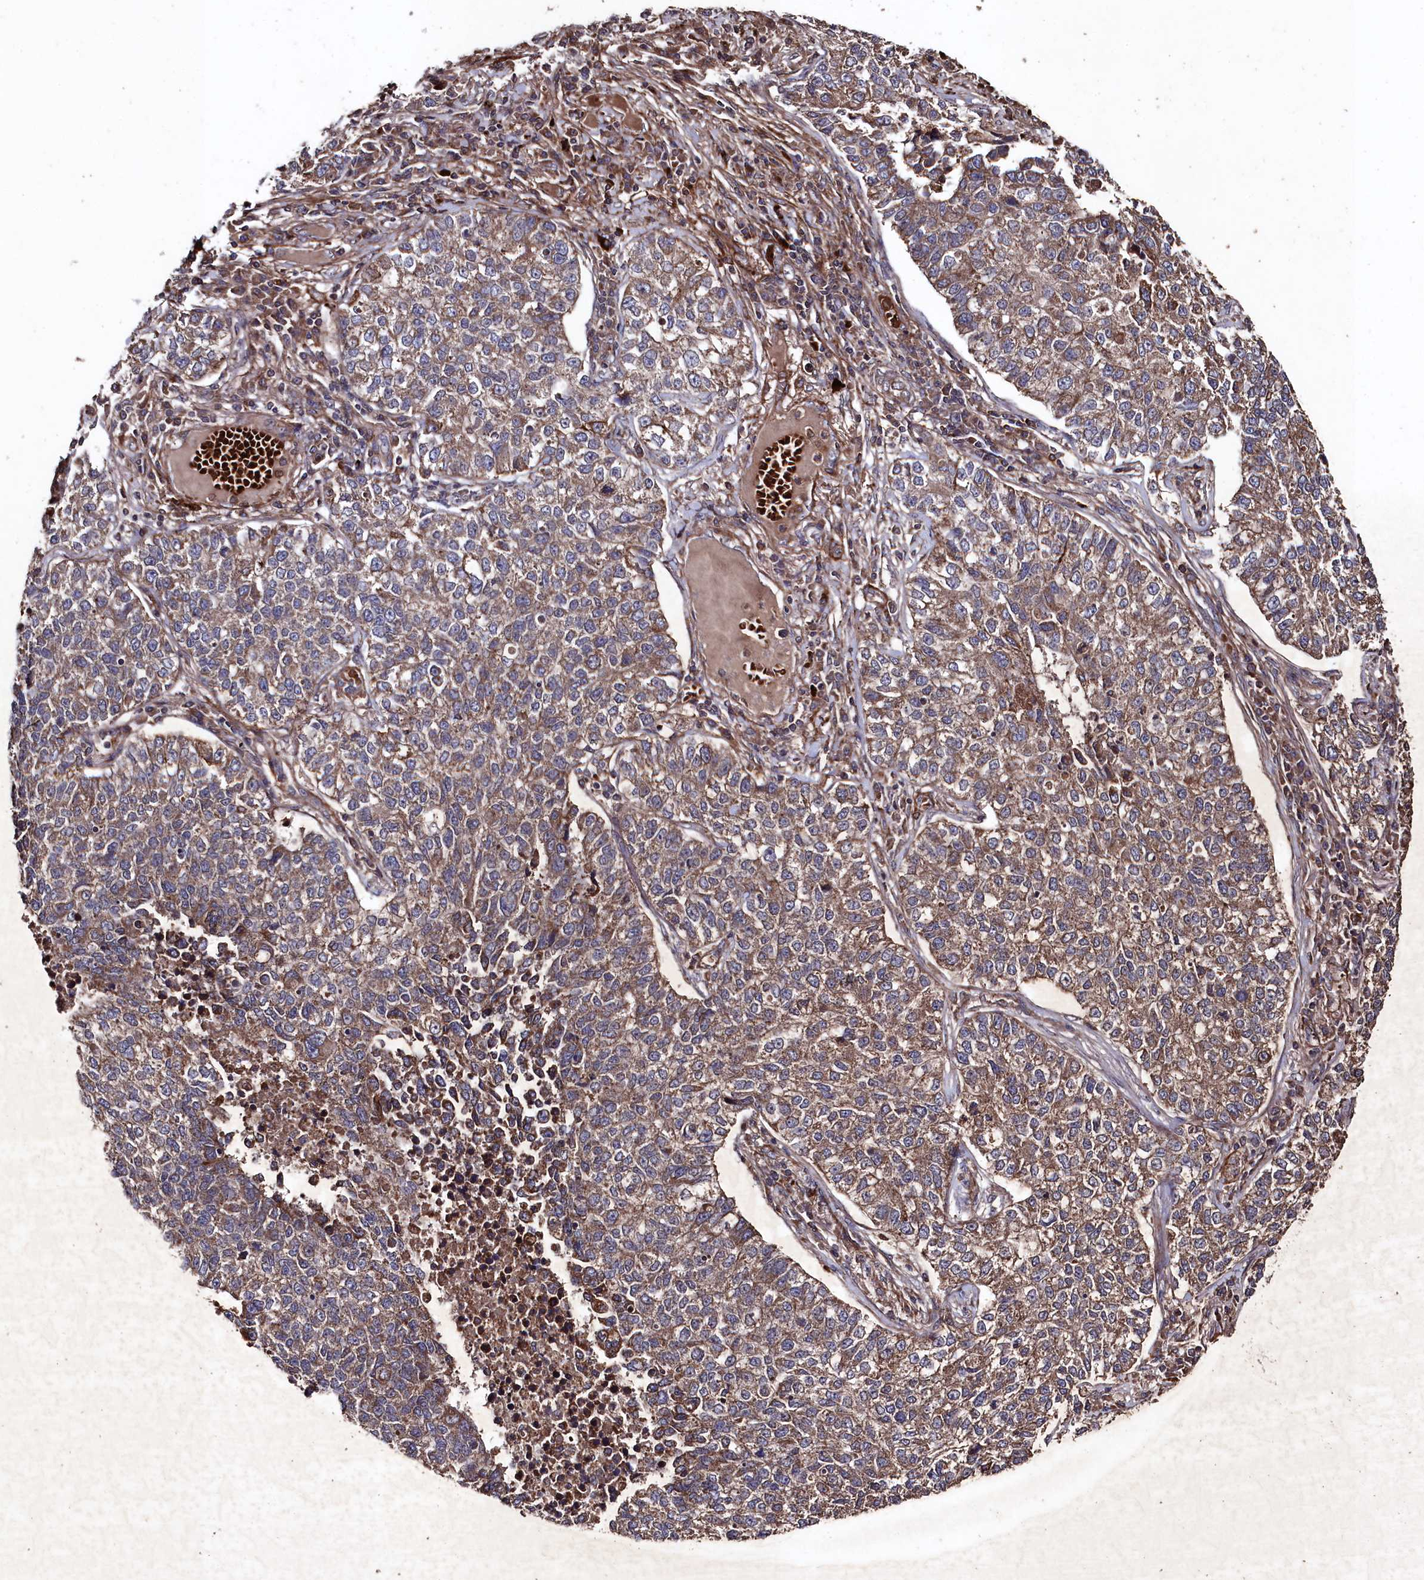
{"staining": {"intensity": "moderate", "quantity": ">75%", "location": "cytoplasmic/membranous"}, "tissue": "lung cancer", "cell_type": "Tumor cells", "image_type": "cancer", "snomed": [{"axis": "morphology", "description": "Adenocarcinoma, NOS"}, {"axis": "topography", "description": "Lung"}], "caption": "Adenocarcinoma (lung) stained with IHC exhibits moderate cytoplasmic/membranous staining in about >75% of tumor cells.", "gene": "MYO1H", "patient": {"sex": "male", "age": 49}}